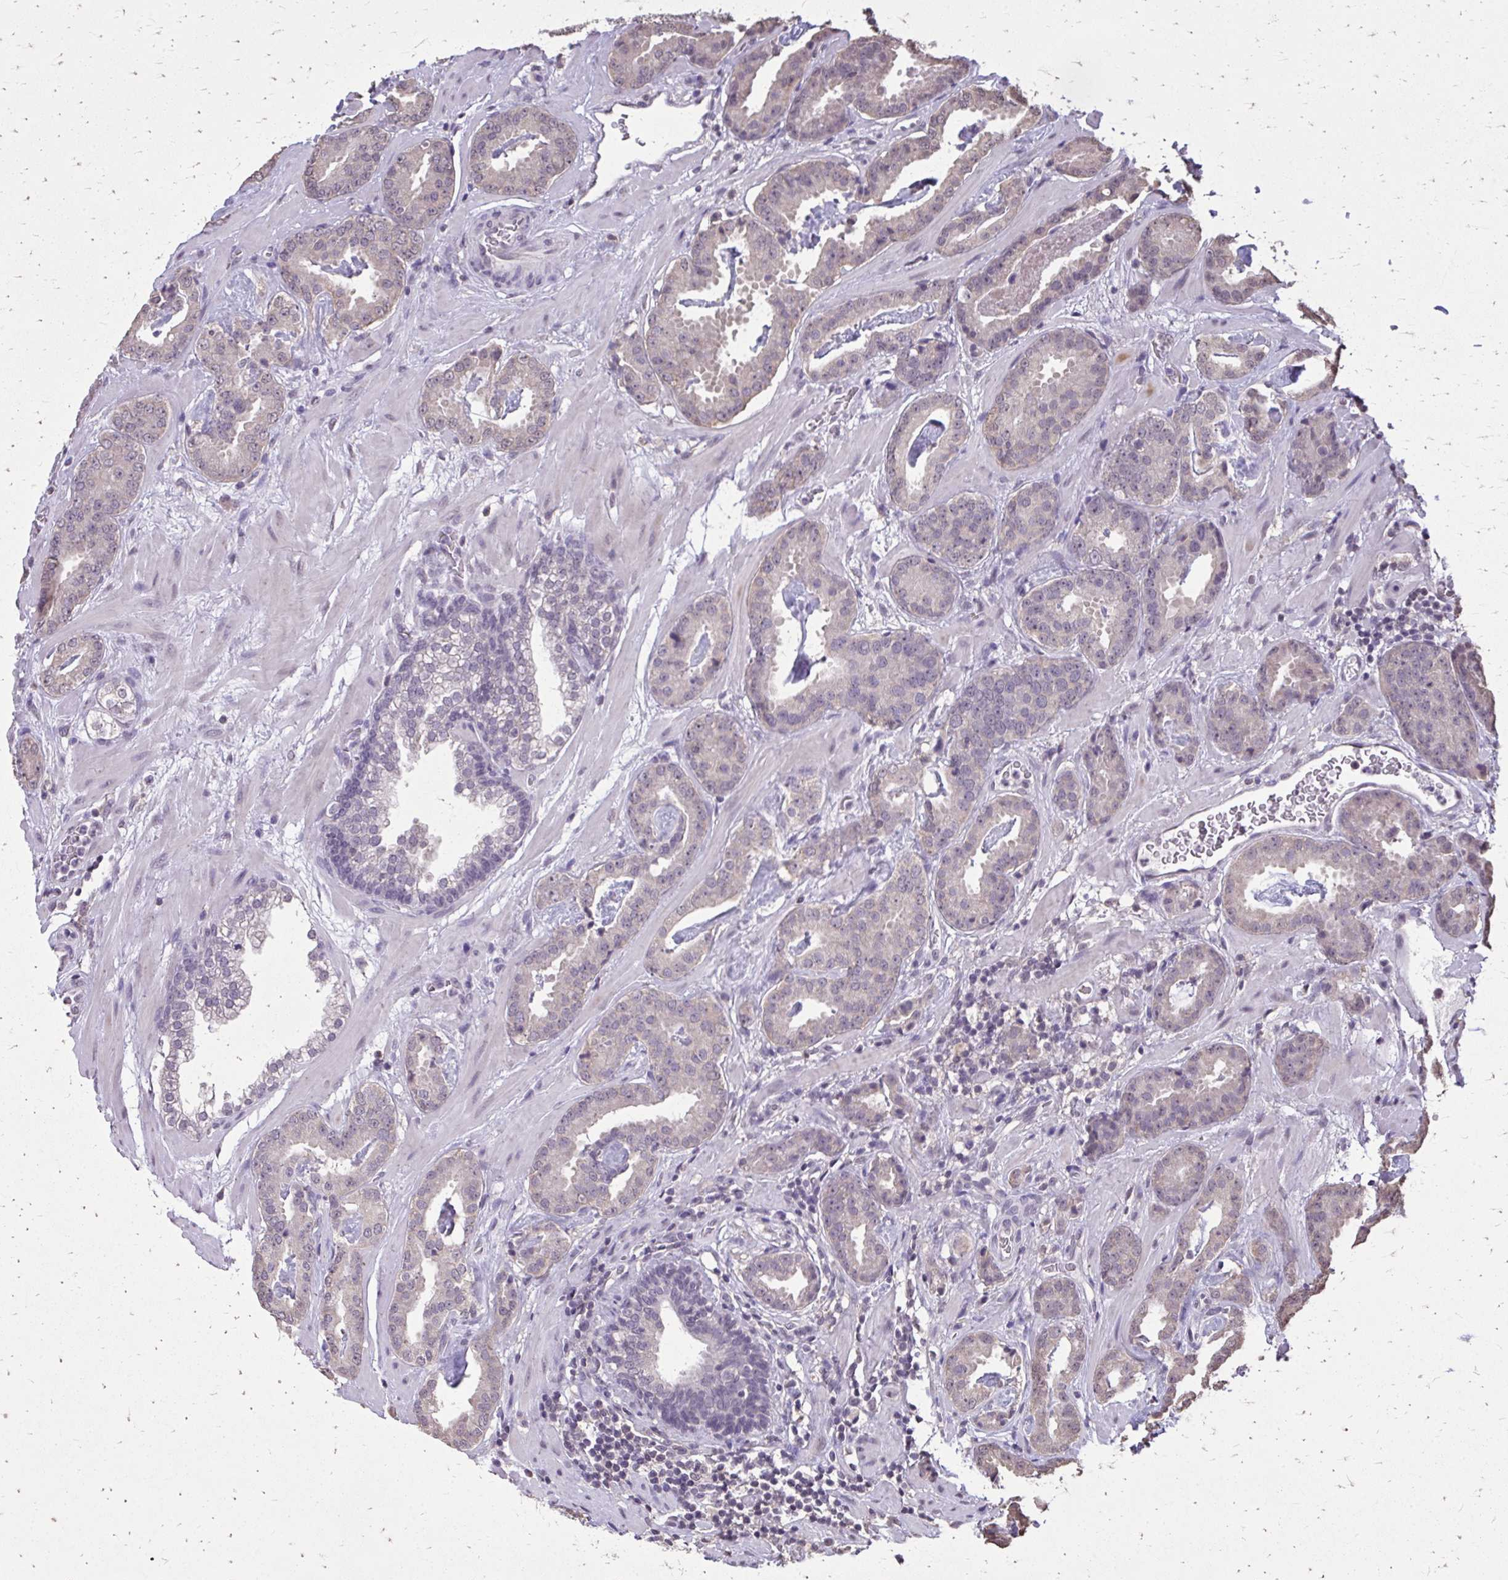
{"staining": {"intensity": "weak", "quantity": "<25%", "location": "cytoplasmic/membranous"}, "tissue": "prostate cancer", "cell_type": "Tumor cells", "image_type": "cancer", "snomed": [{"axis": "morphology", "description": "Adenocarcinoma, Low grade"}, {"axis": "topography", "description": "Prostate"}], "caption": "The photomicrograph demonstrates no significant staining in tumor cells of prostate adenocarcinoma (low-grade).", "gene": "AKAP5", "patient": {"sex": "male", "age": 62}}